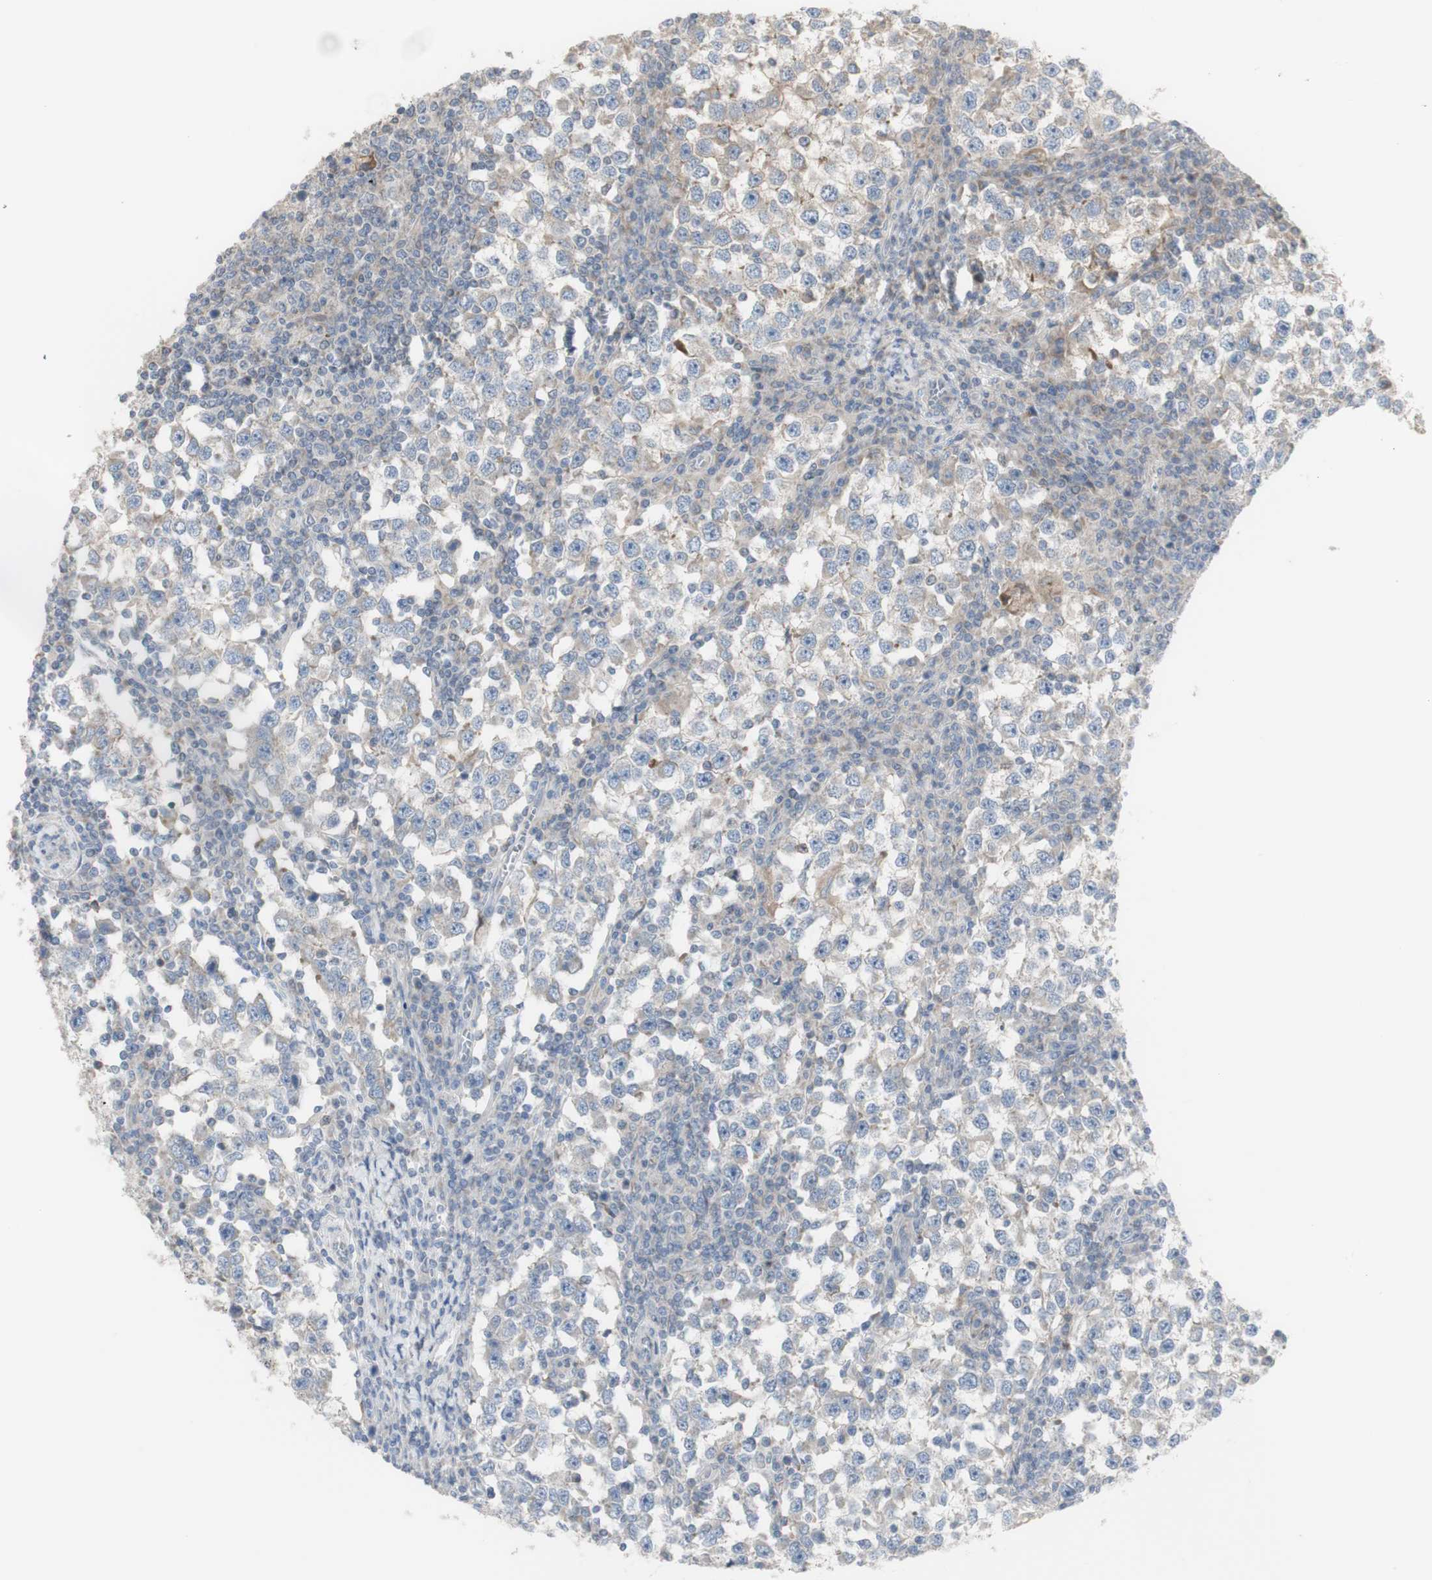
{"staining": {"intensity": "weak", "quantity": "<25%", "location": "cytoplasmic/membranous"}, "tissue": "testis cancer", "cell_type": "Tumor cells", "image_type": "cancer", "snomed": [{"axis": "morphology", "description": "Seminoma, NOS"}, {"axis": "topography", "description": "Testis"}], "caption": "The micrograph displays no significant staining in tumor cells of seminoma (testis).", "gene": "C3orf52", "patient": {"sex": "male", "age": 65}}